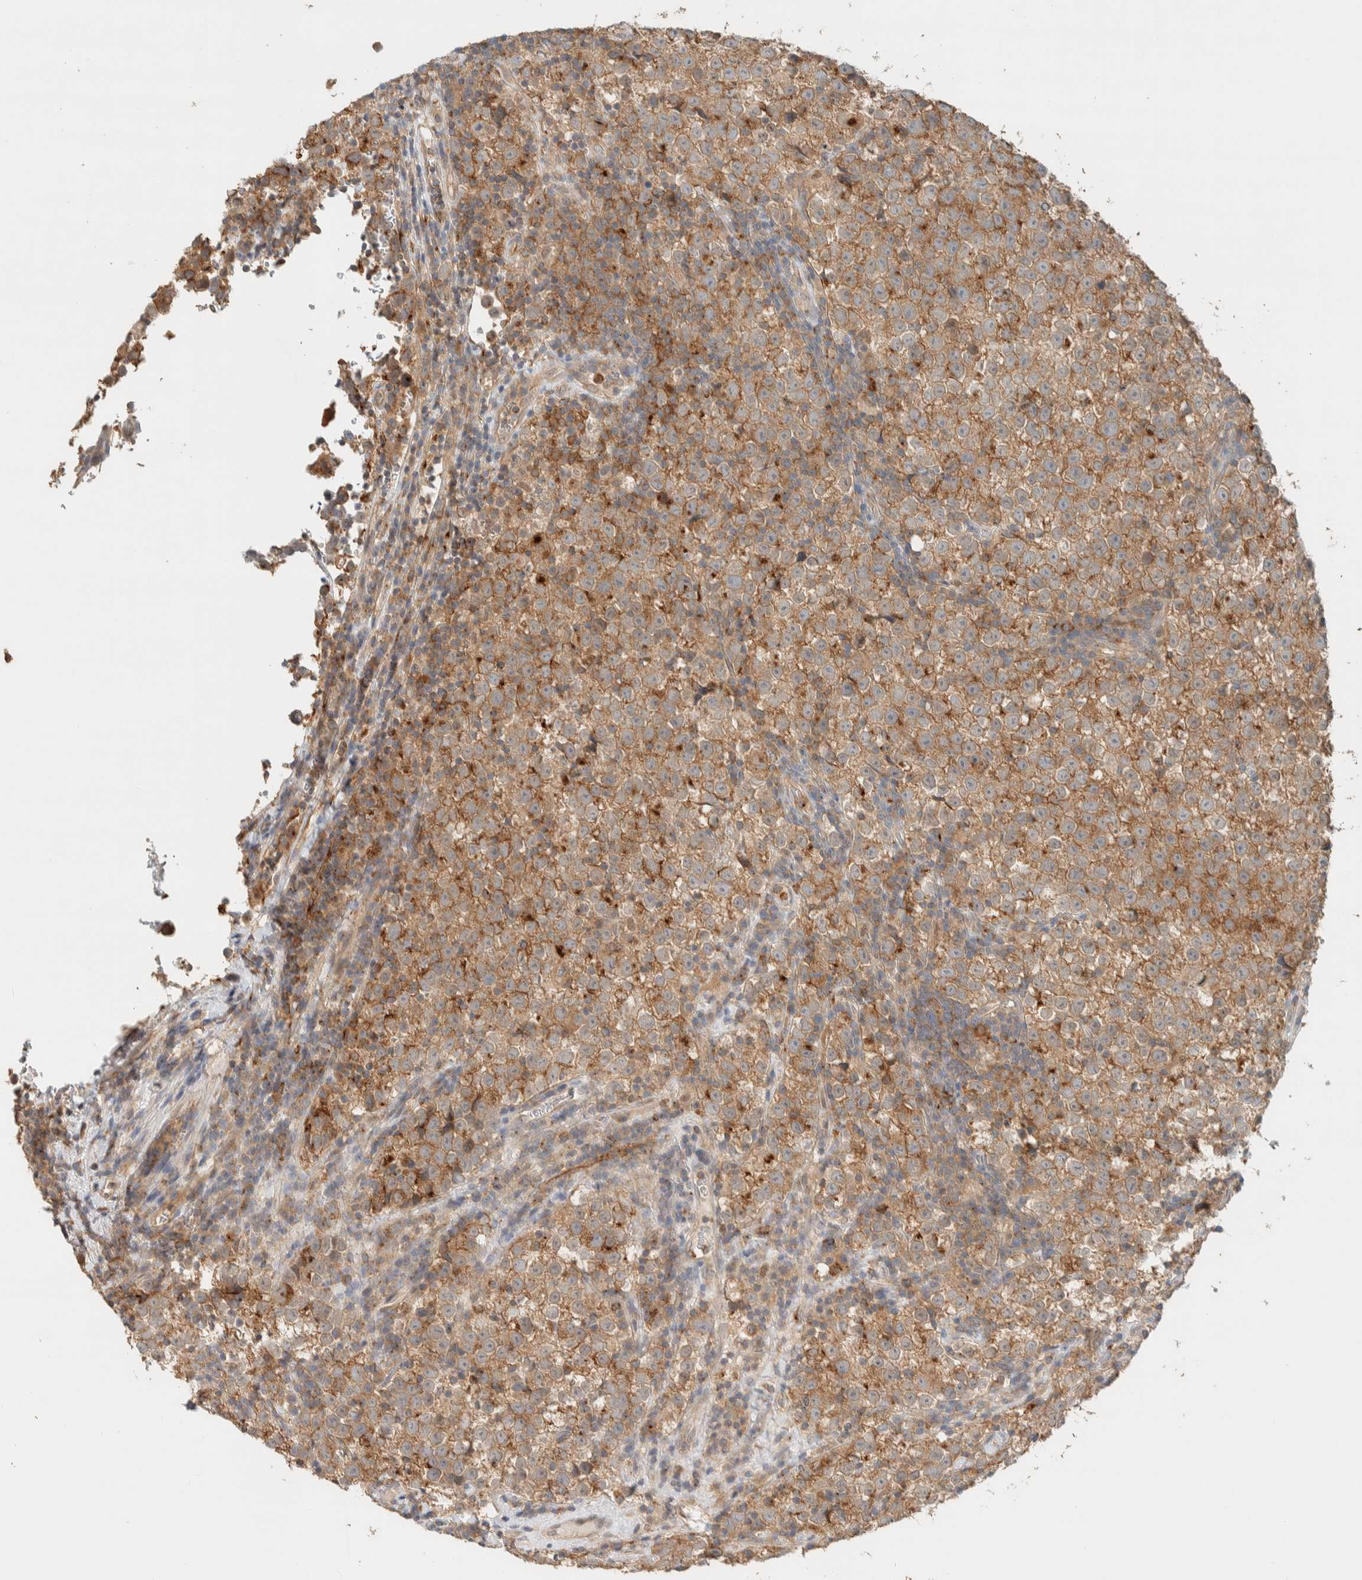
{"staining": {"intensity": "moderate", "quantity": ">75%", "location": "cytoplasmic/membranous"}, "tissue": "testis cancer", "cell_type": "Tumor cells", "image_type": "cancer", "snomed": [{"axis": "morphology", "description": "Normal tissue, NOS"}, {"axis": "morphology", "description": "Seminoma, NOS"}, {"axis": "topography", "description": "Testis"}], "caption": "Immunohistochemical staining of human testis seminoma demonstrates moderate cytoplasmic/membranous protein staining in about >75% of tumor cells.", "gene": "RAB11FIP1", "patient": {"sex": "male", "age": 43}}